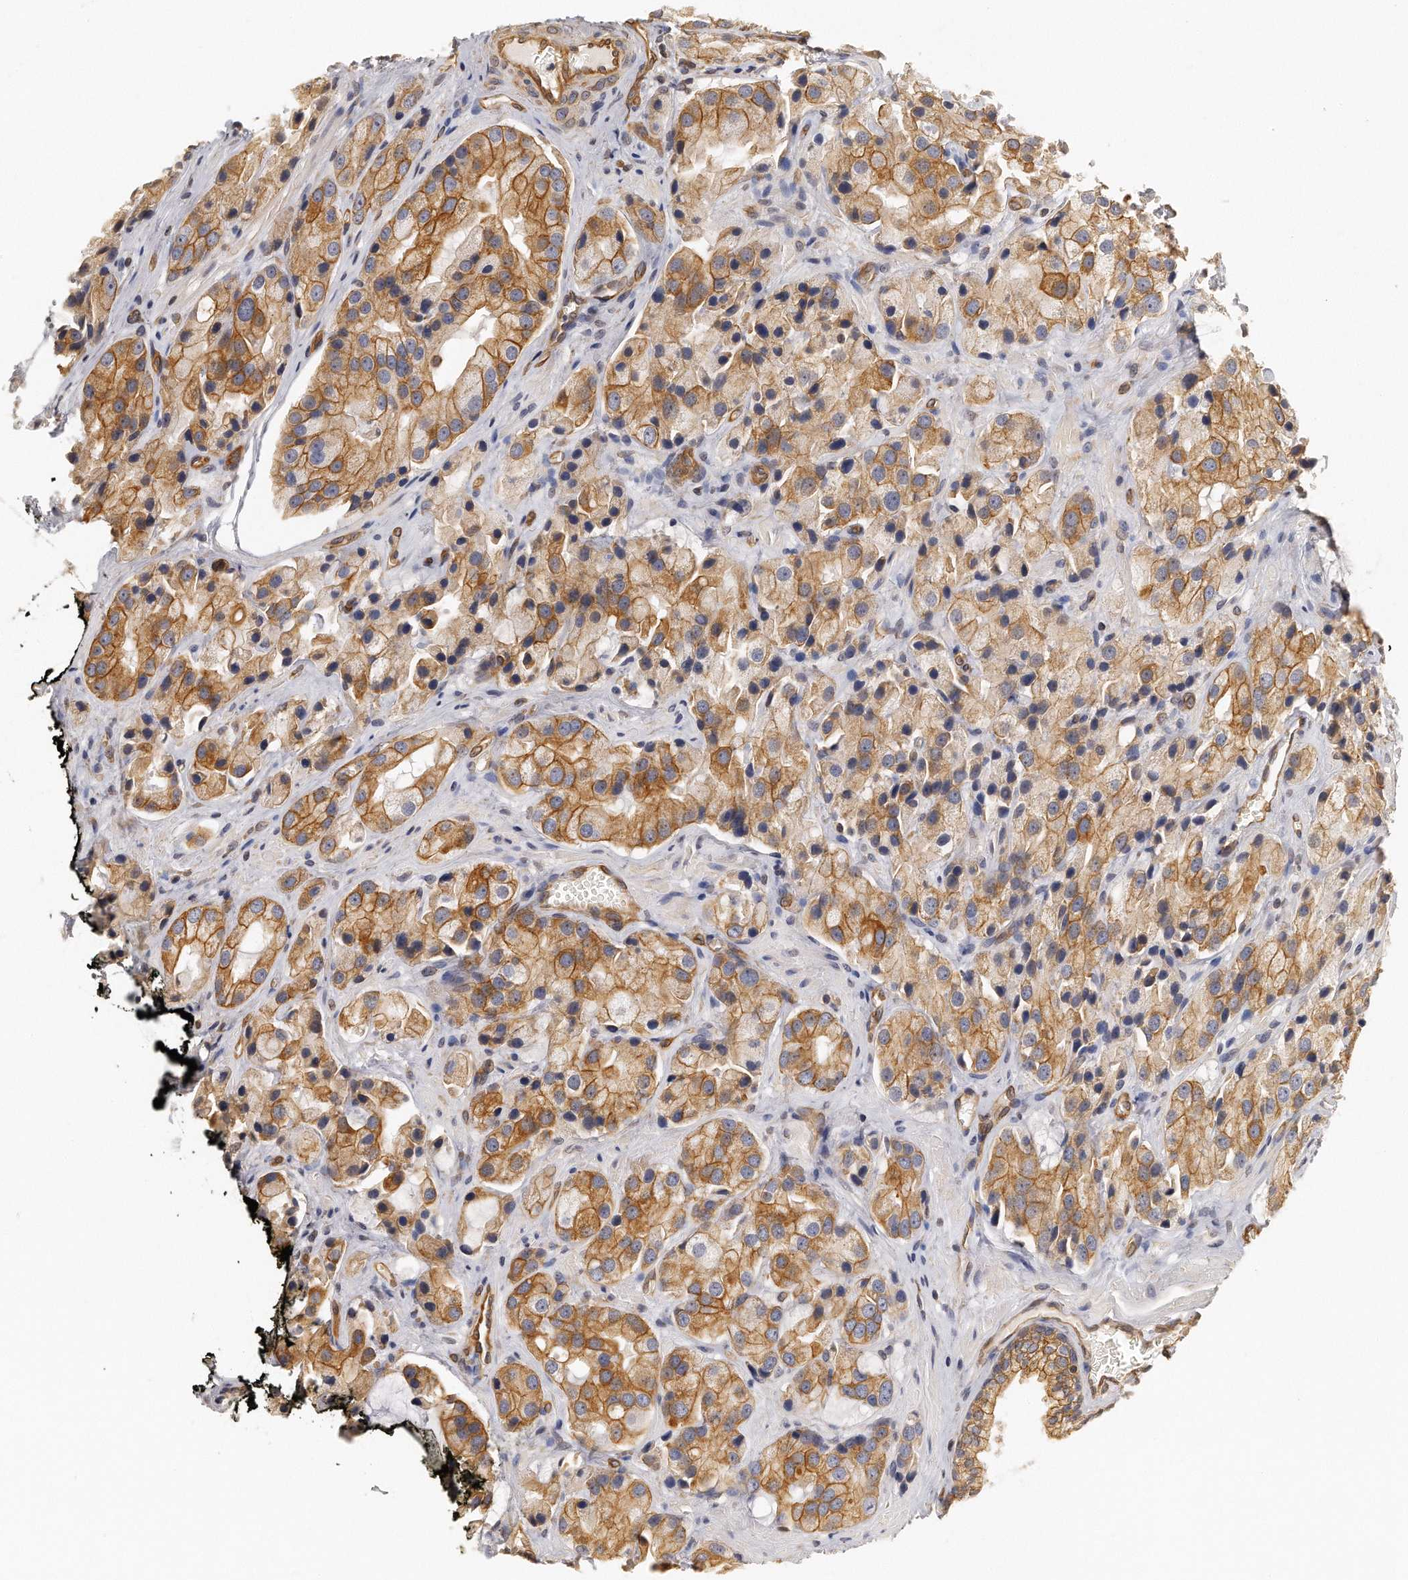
{"staining": {"intensity": "moderate", "quantity": ">75%", "location": "cytoplasmic/membranous"}, "tissue": "prostate cancer", "cell_type": "Tumor cells", "image_type": "cancer", "snomed": [{"axis": "morphology", "description": "Adenocarcinoma, High grade"}, {"axis": "topography", "description": "Prostate"}], "caption": "This is a histology image of immunohistochemistry staining of prostate cancer, which shows moderate staining in the cytoplasmic/membranous of tumor cells.", "gene": "CHST7", "patient": {"sex": "male", "age": 70}}